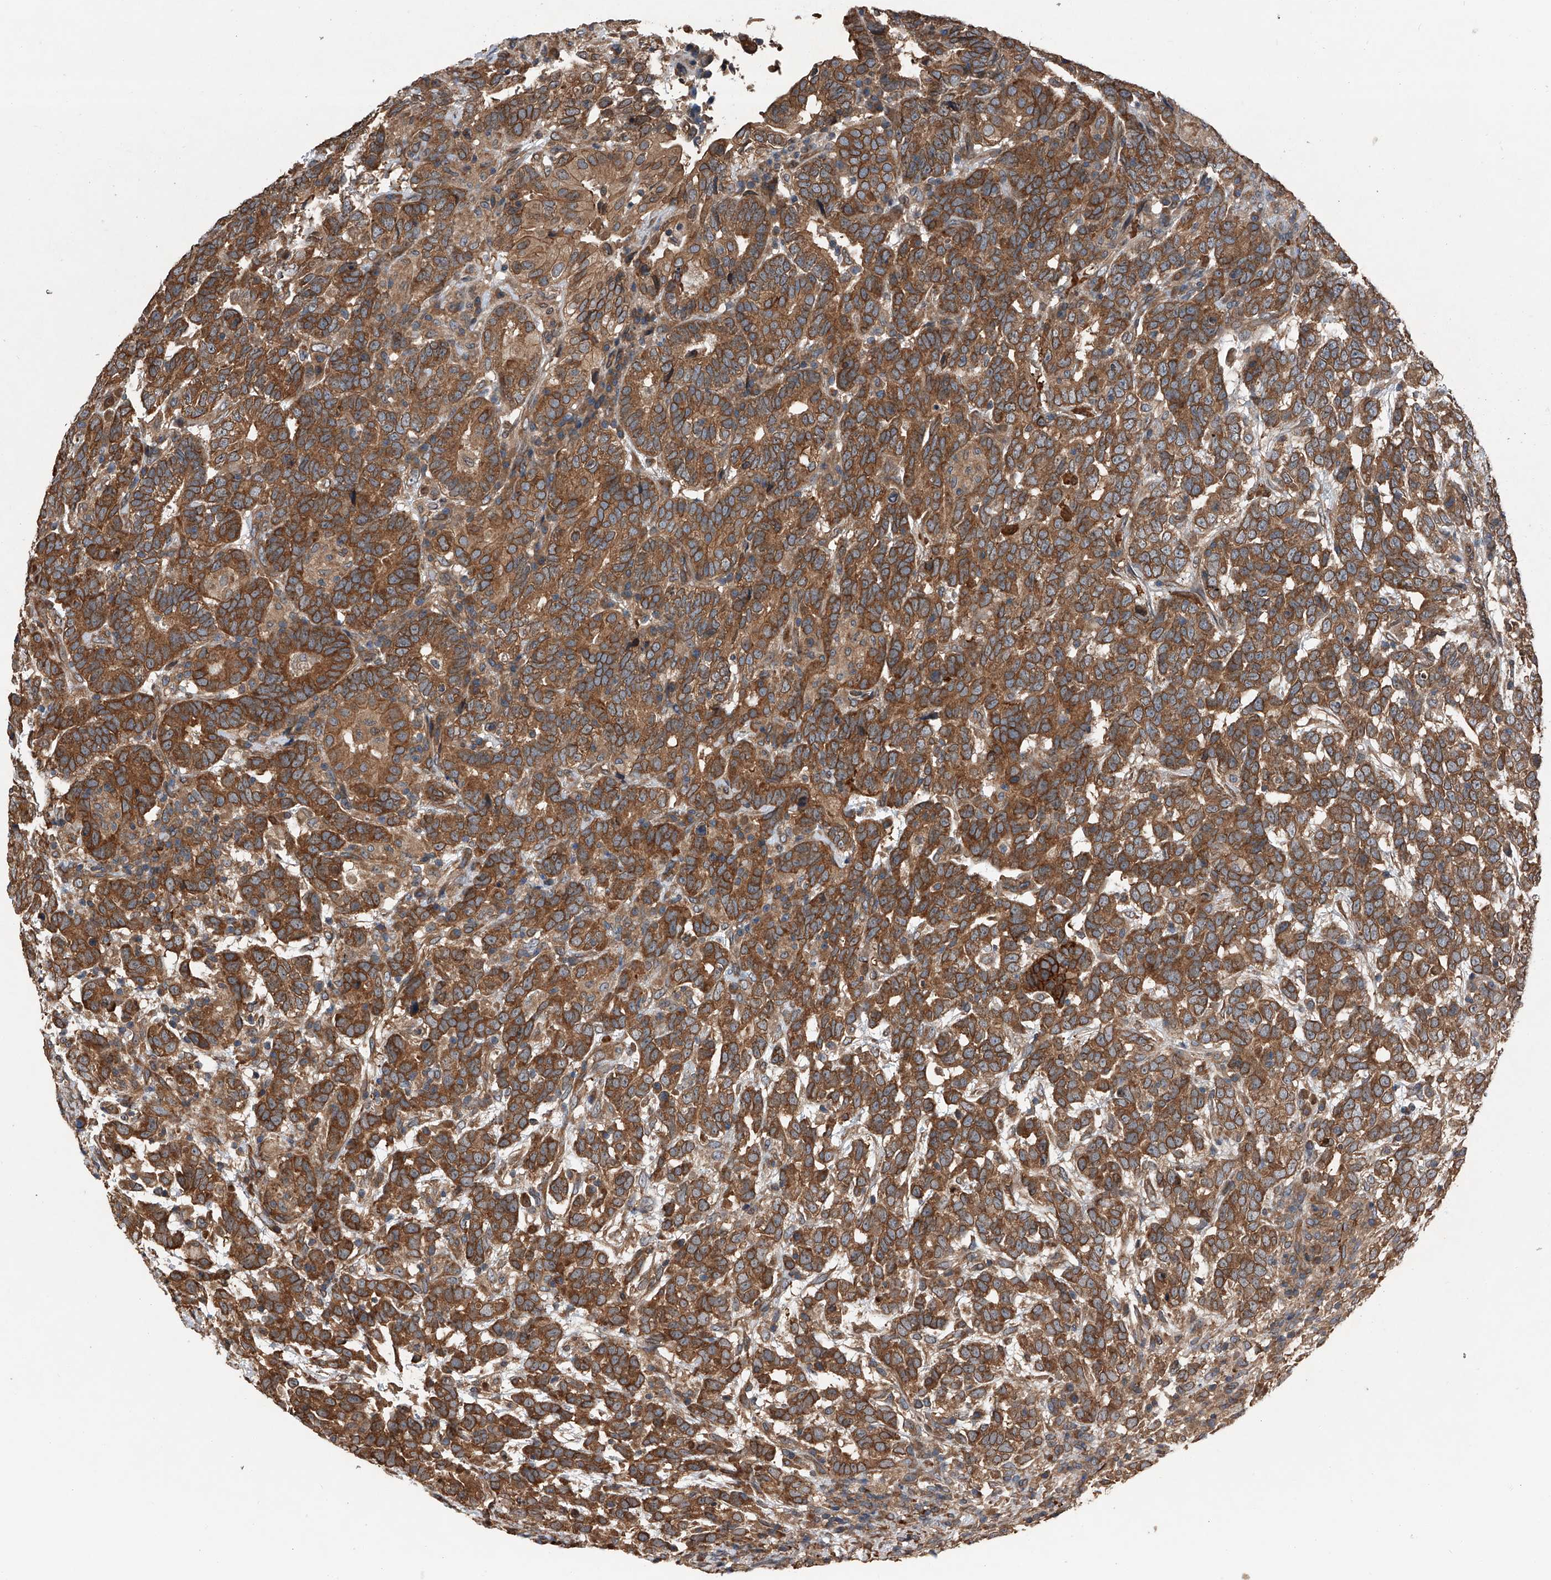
{"staining": {"intensity": "strong", "quantity": ">75%", "location": "cytoplasmic/membranous"}, "tissue": "testis cancer", "cell_type": "Tumor cells", "image_type": "cancer", "snomed": [{"axis": "morphology", "description": "Carcinoma, Embryonal, NOS"}, {"axis": "topography", "description": "Testis"}], "caption": "Testis cancer stained for a protein (brown) shows strong cytoplasmic/membranous positive positivity in approximately >75% of tumor cells.", "gene": "KCNJ2", "patient": {"sex": "male", "age": 26}}